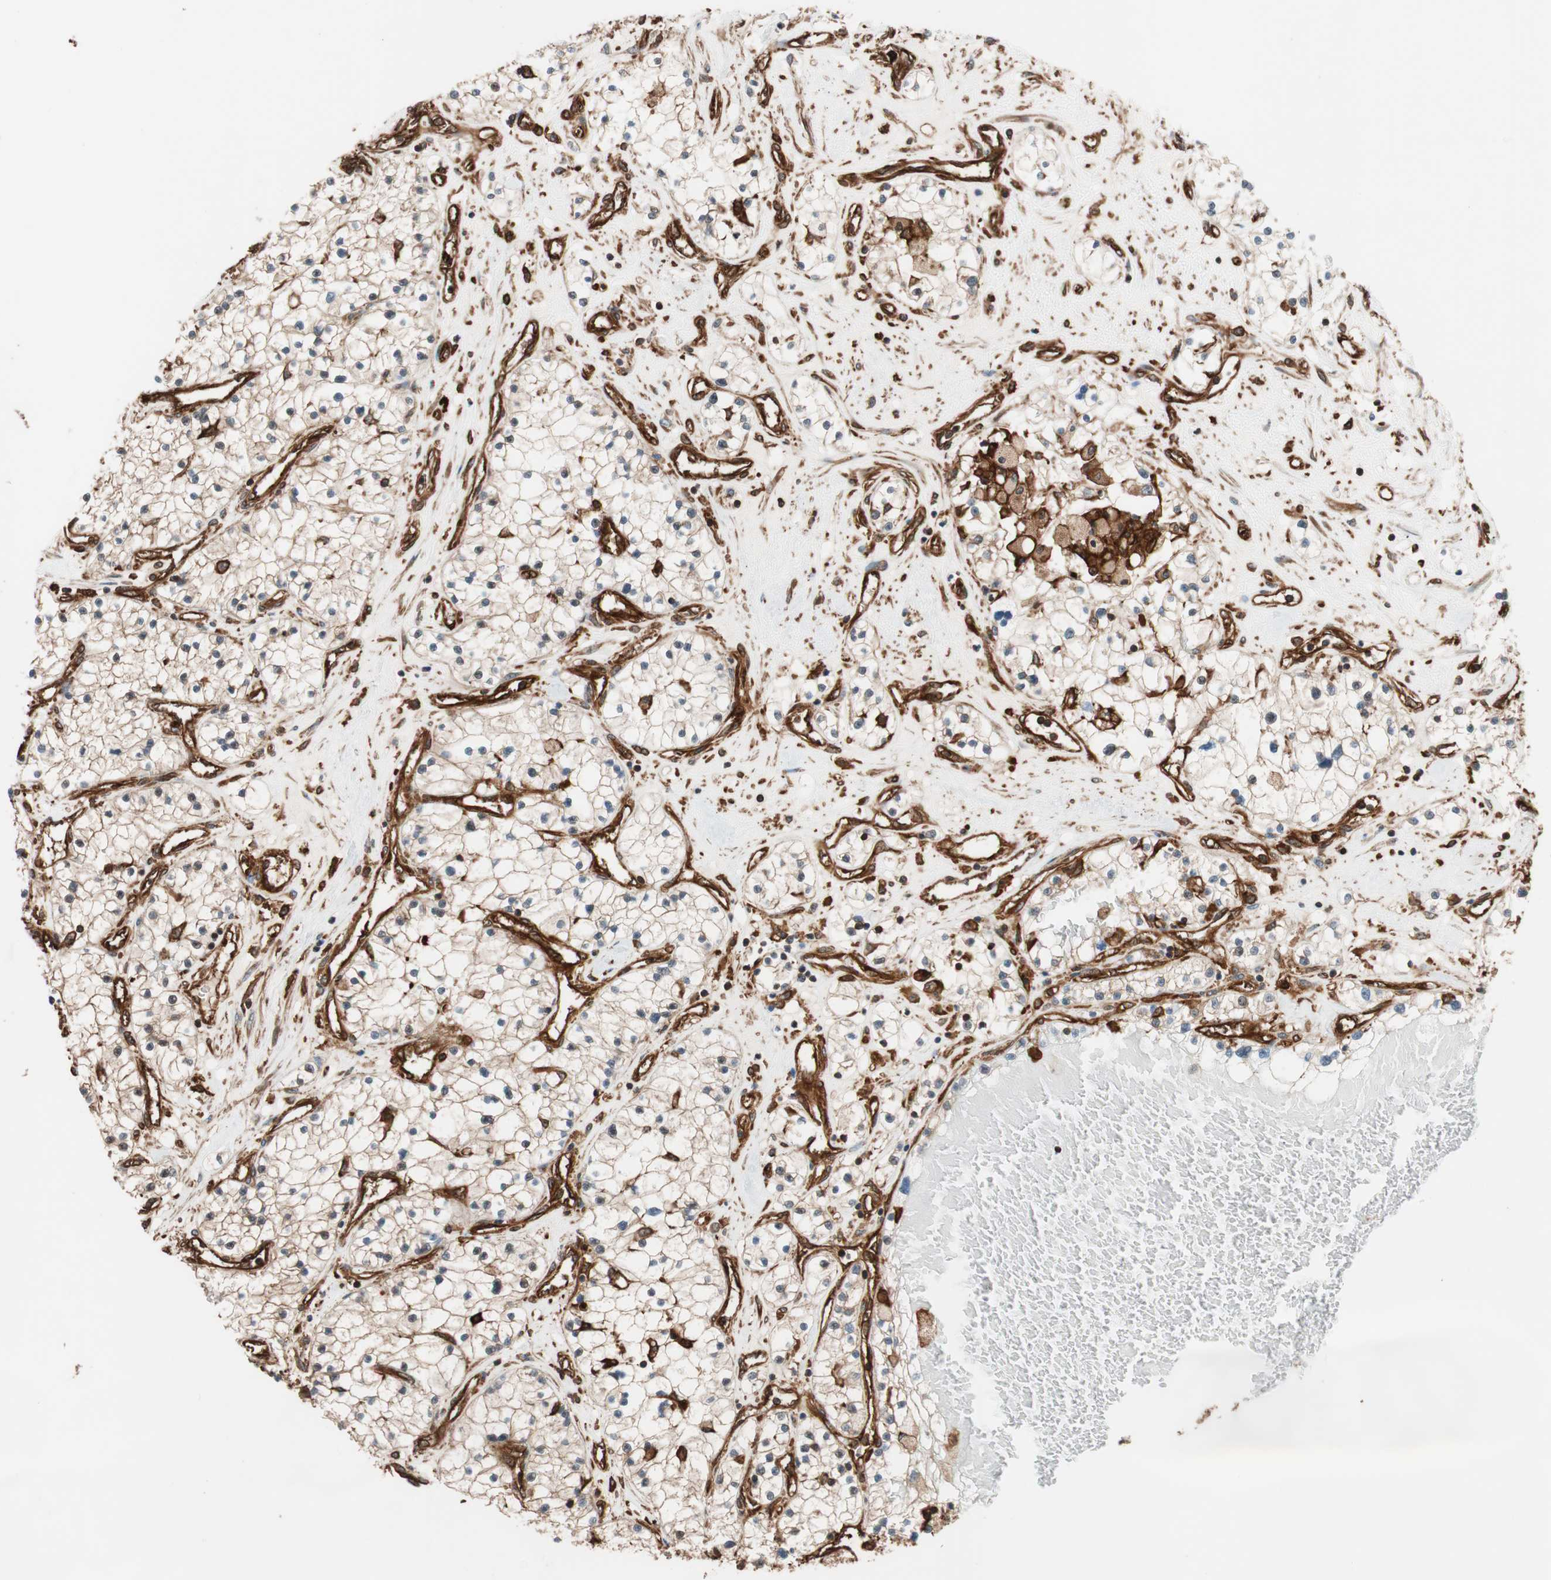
{"staining": {"intensity": "weak", "quantity": ">75%", "location": "cytoplasmic/membranous"}, "tissue": "renal cancer", "cell_type": "Tumor cells", "image_type": "cancer", "snomed": [{"axis": "morphology", "description": "Adenocarcinoma, NOS"}, {"axis": "topography", "description": "Kidney"}], "caption": "Renal adenocarcinoma stained with a brown dye reveals weak cytoplasmic/membranous positive staining in about >75% of tumor cells.", "gene": "VASP", "patient": {"sex": "male", "age": 68}}